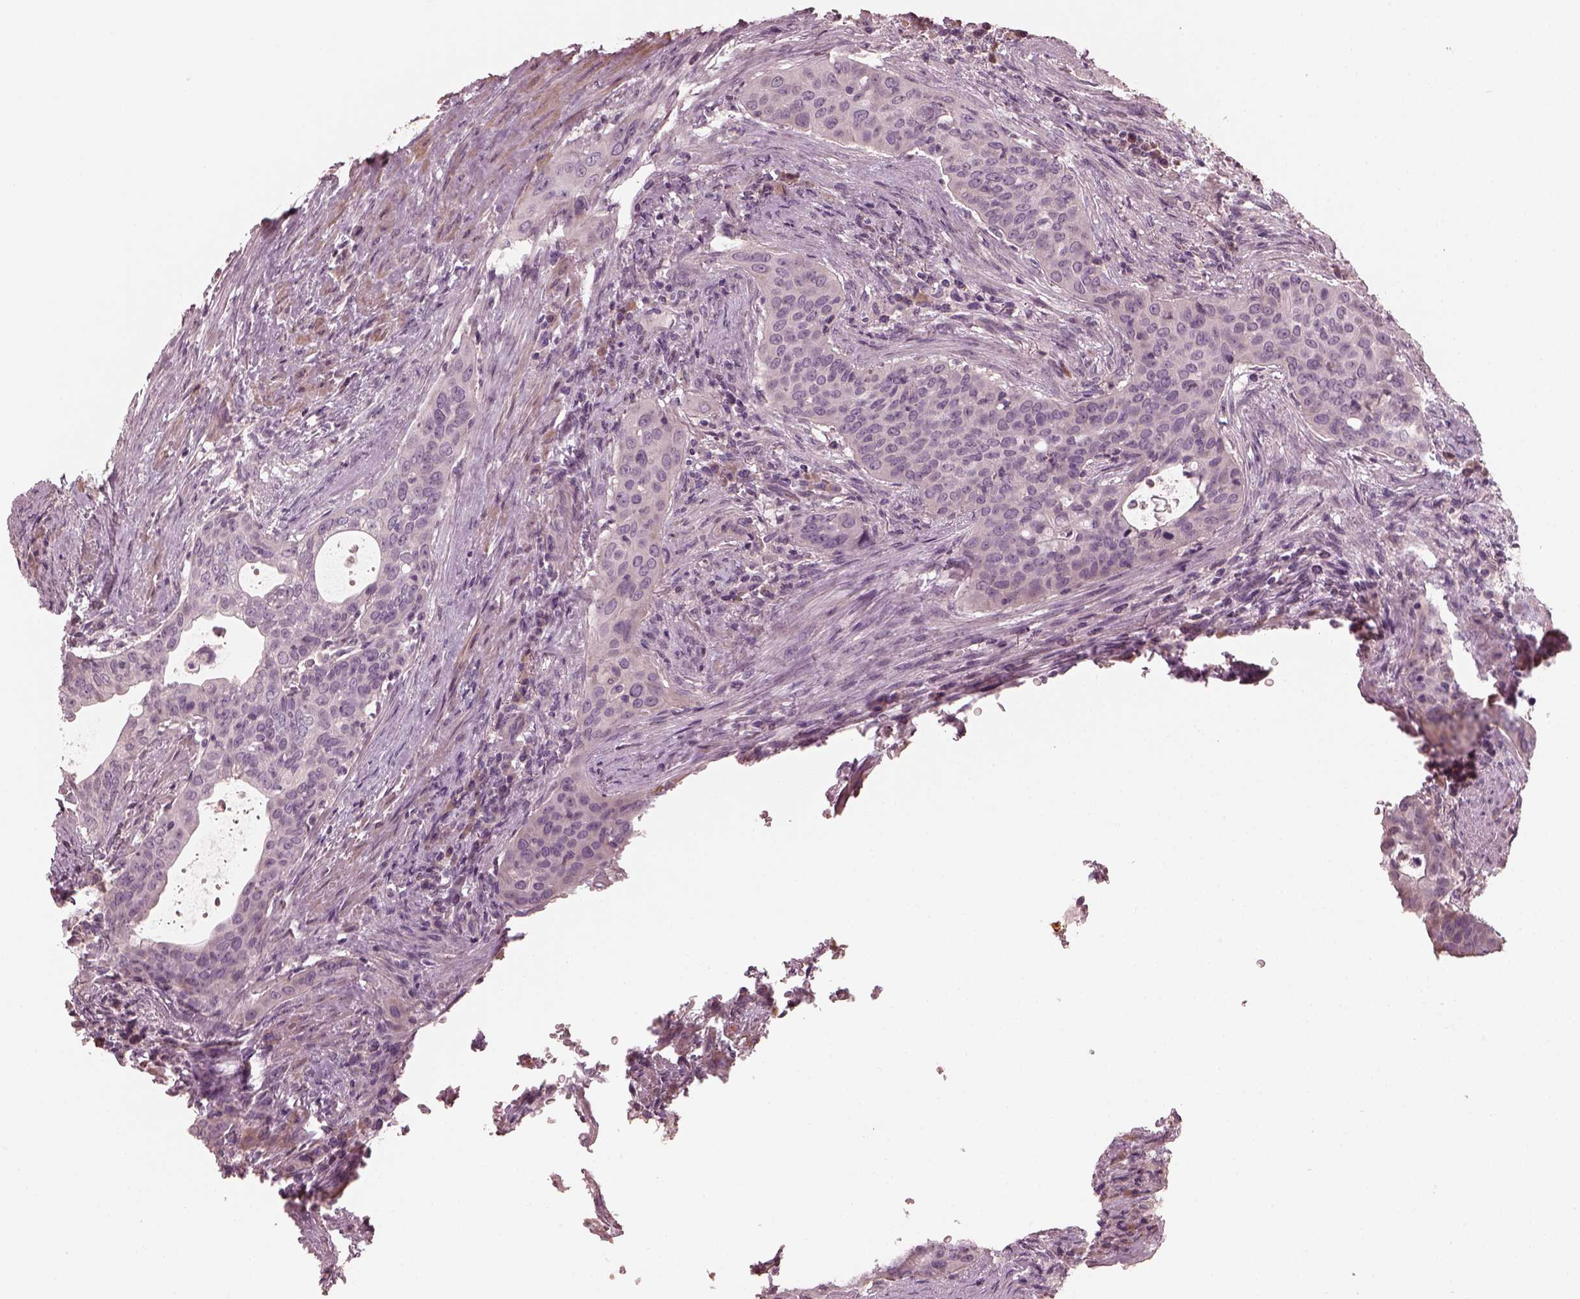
{"staining": {"intensity": "negative", "quantity": "none", "location": "none"}, "tissue": "urothelial cancer", "cell_type": "Tumor cells", "image_type": "cancer", "snomed": [{"axis": "morphology", "description": "Urothelial carcinoma, High grade"}, {"axis": "topography", "description": "Urinary bladder"}], "caption": "IHC of urothelial carcinoma (high-grade) demonstrates no expression in tumor cells.", "gene": "OPTC", "patient": {"sex": "male", "age": 82}}